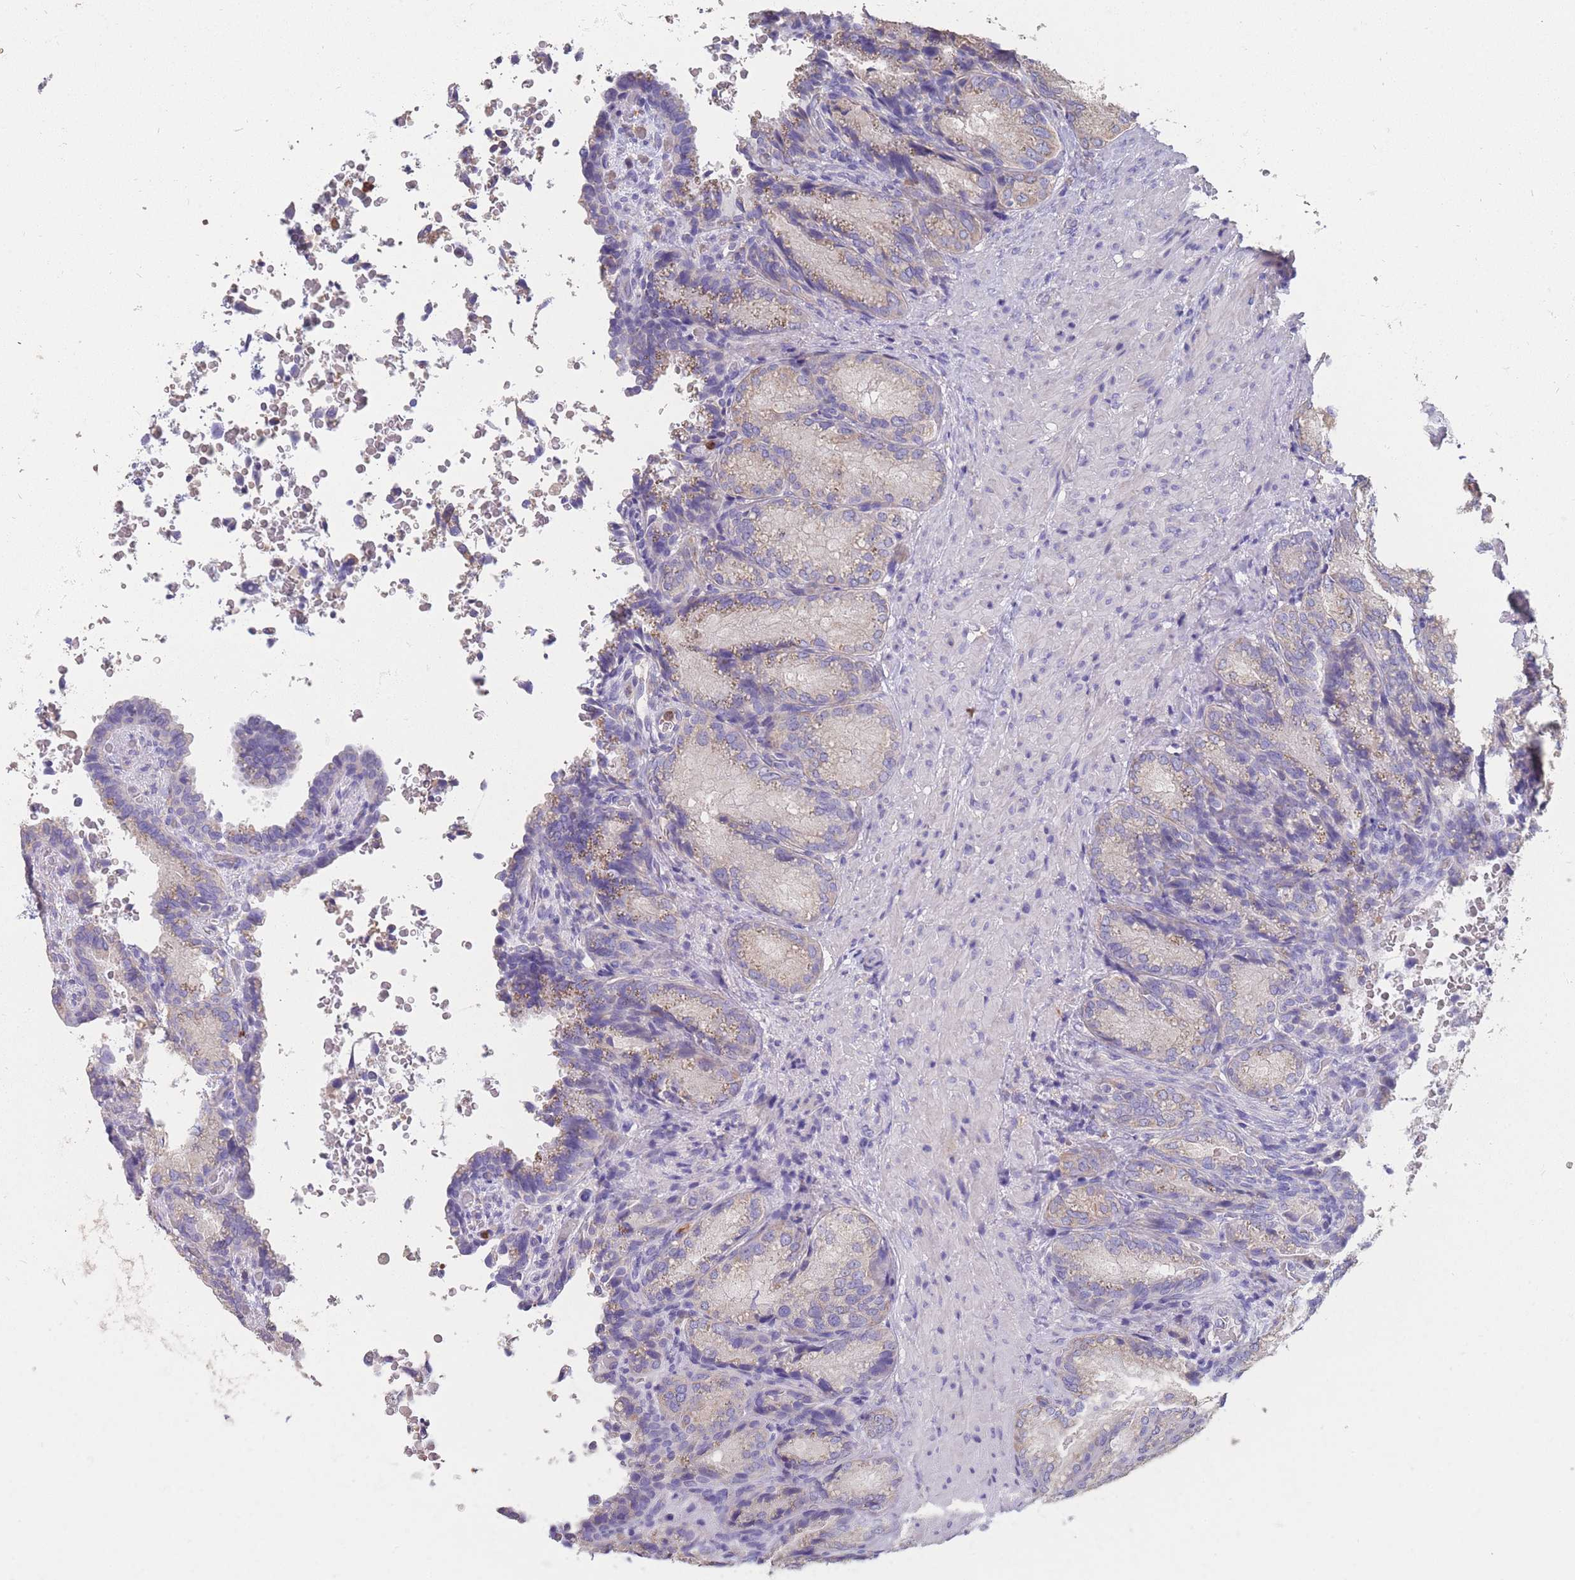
{"staining": {"intensity": "moderate", "quantity": "25%-75%", "location": "cytoplasmic/membranous"}, "tissue": "seminal vesicle", "cell_type": "Glandular cells", "image_type": "normal", "snomed": [{"axis": "morphology", "description": "Normal tissue, NOS"}, {"axis": "topography", "description": "Seminal veicle"}], "caption": "Glandular cells reveal moderate cytoplasmic/membranous staining in approximately 25%-75% of cells in unremarkable seminal vesicle.", "gene": "CLEC12A", "patient": {"sex": "male", "age": 58}}